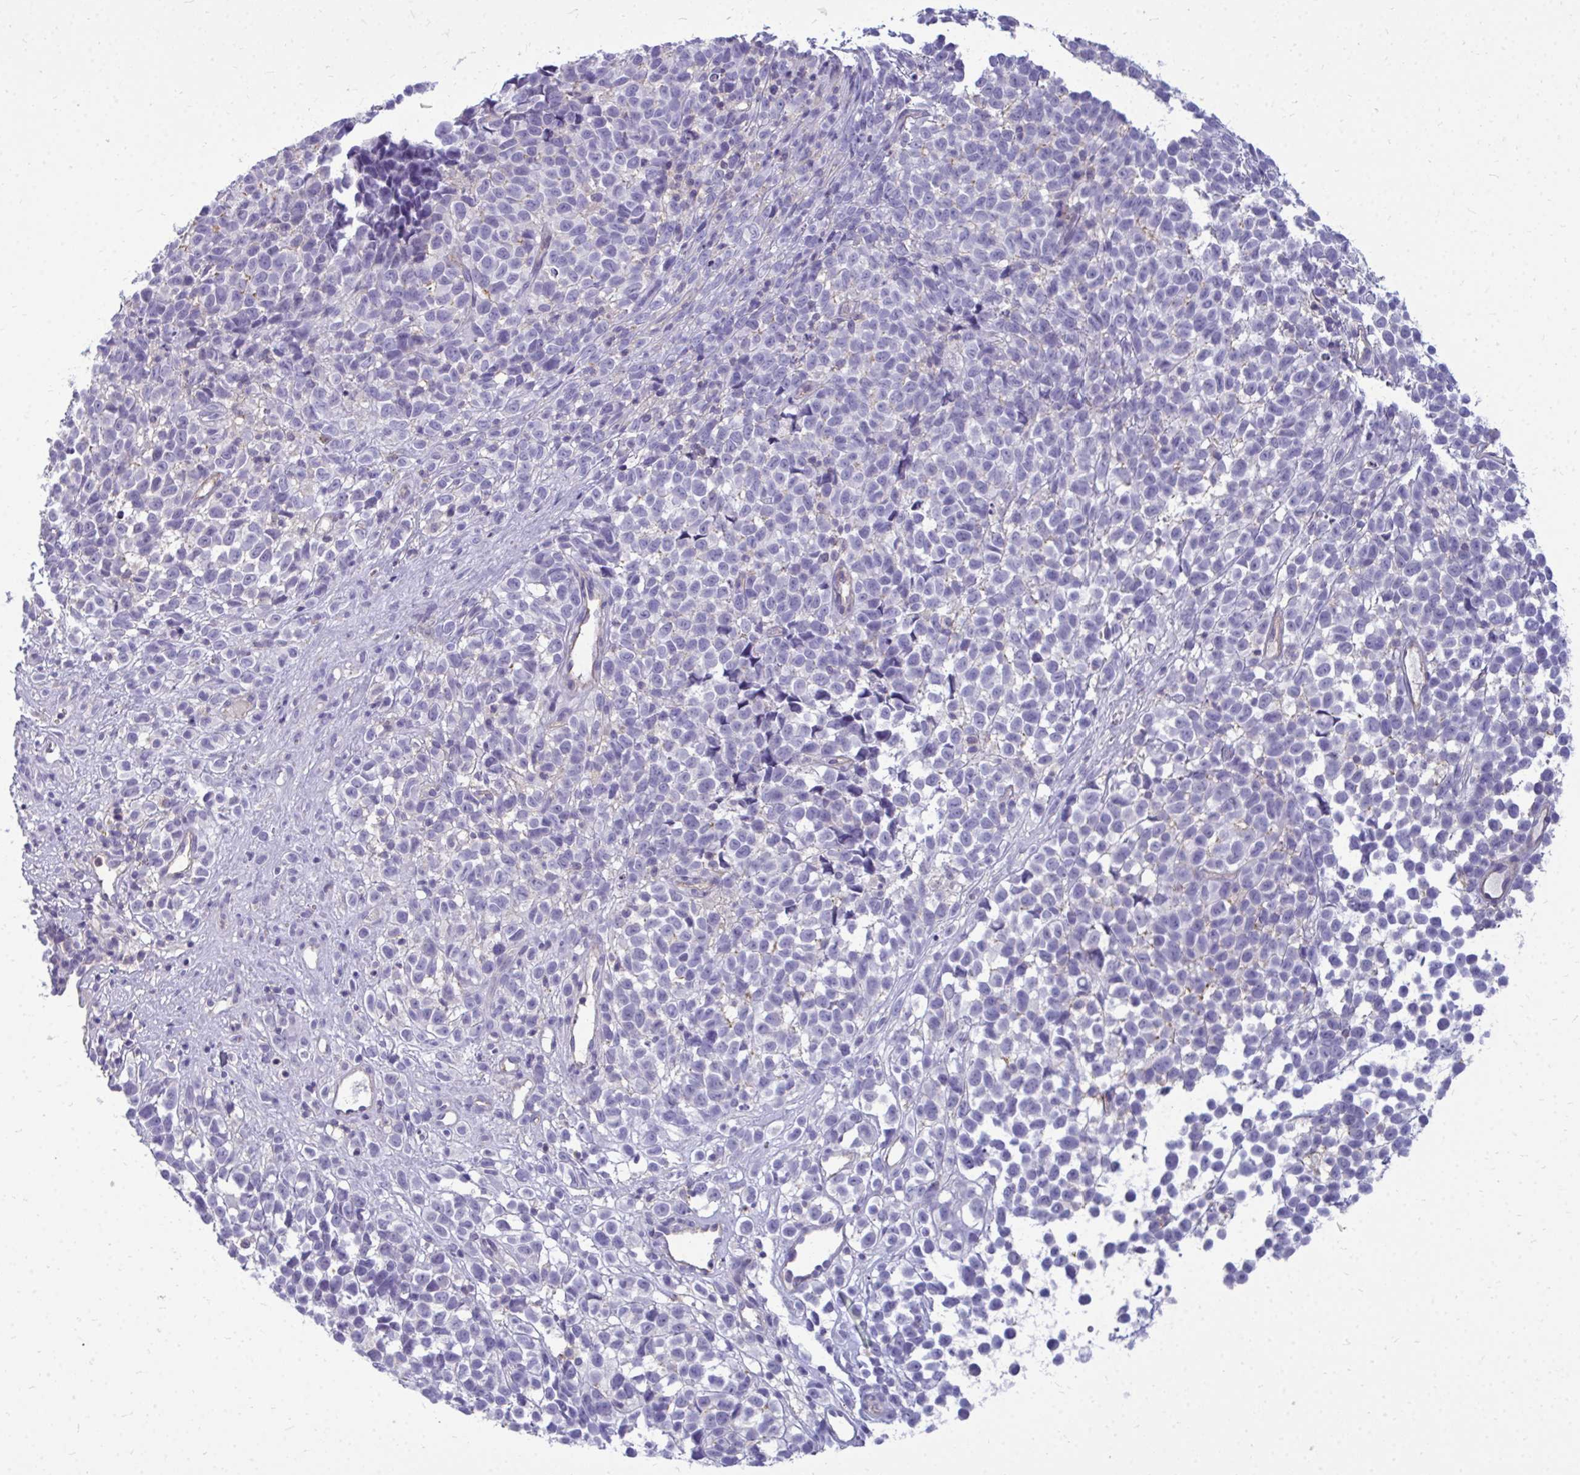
{"staining": {"intensity": "negative", "quantity": "none", "location": "none"}, "tissue": "melanoma", "cell_type": "Tumor cells", "image_type": "cancer", "snomed": [{"axis": "morphology", "description": "Malignant melanoma, NOS"}, {"axis": "topography", "description": "Nose, NOS"}], "caption": "High power microscopy micrograph of an IHC micrograph of malignant melanoma, revealing no significant positivity in tumor cells.", "gene": "FABP3", "patient": {"sex": "female", "age": 48}}